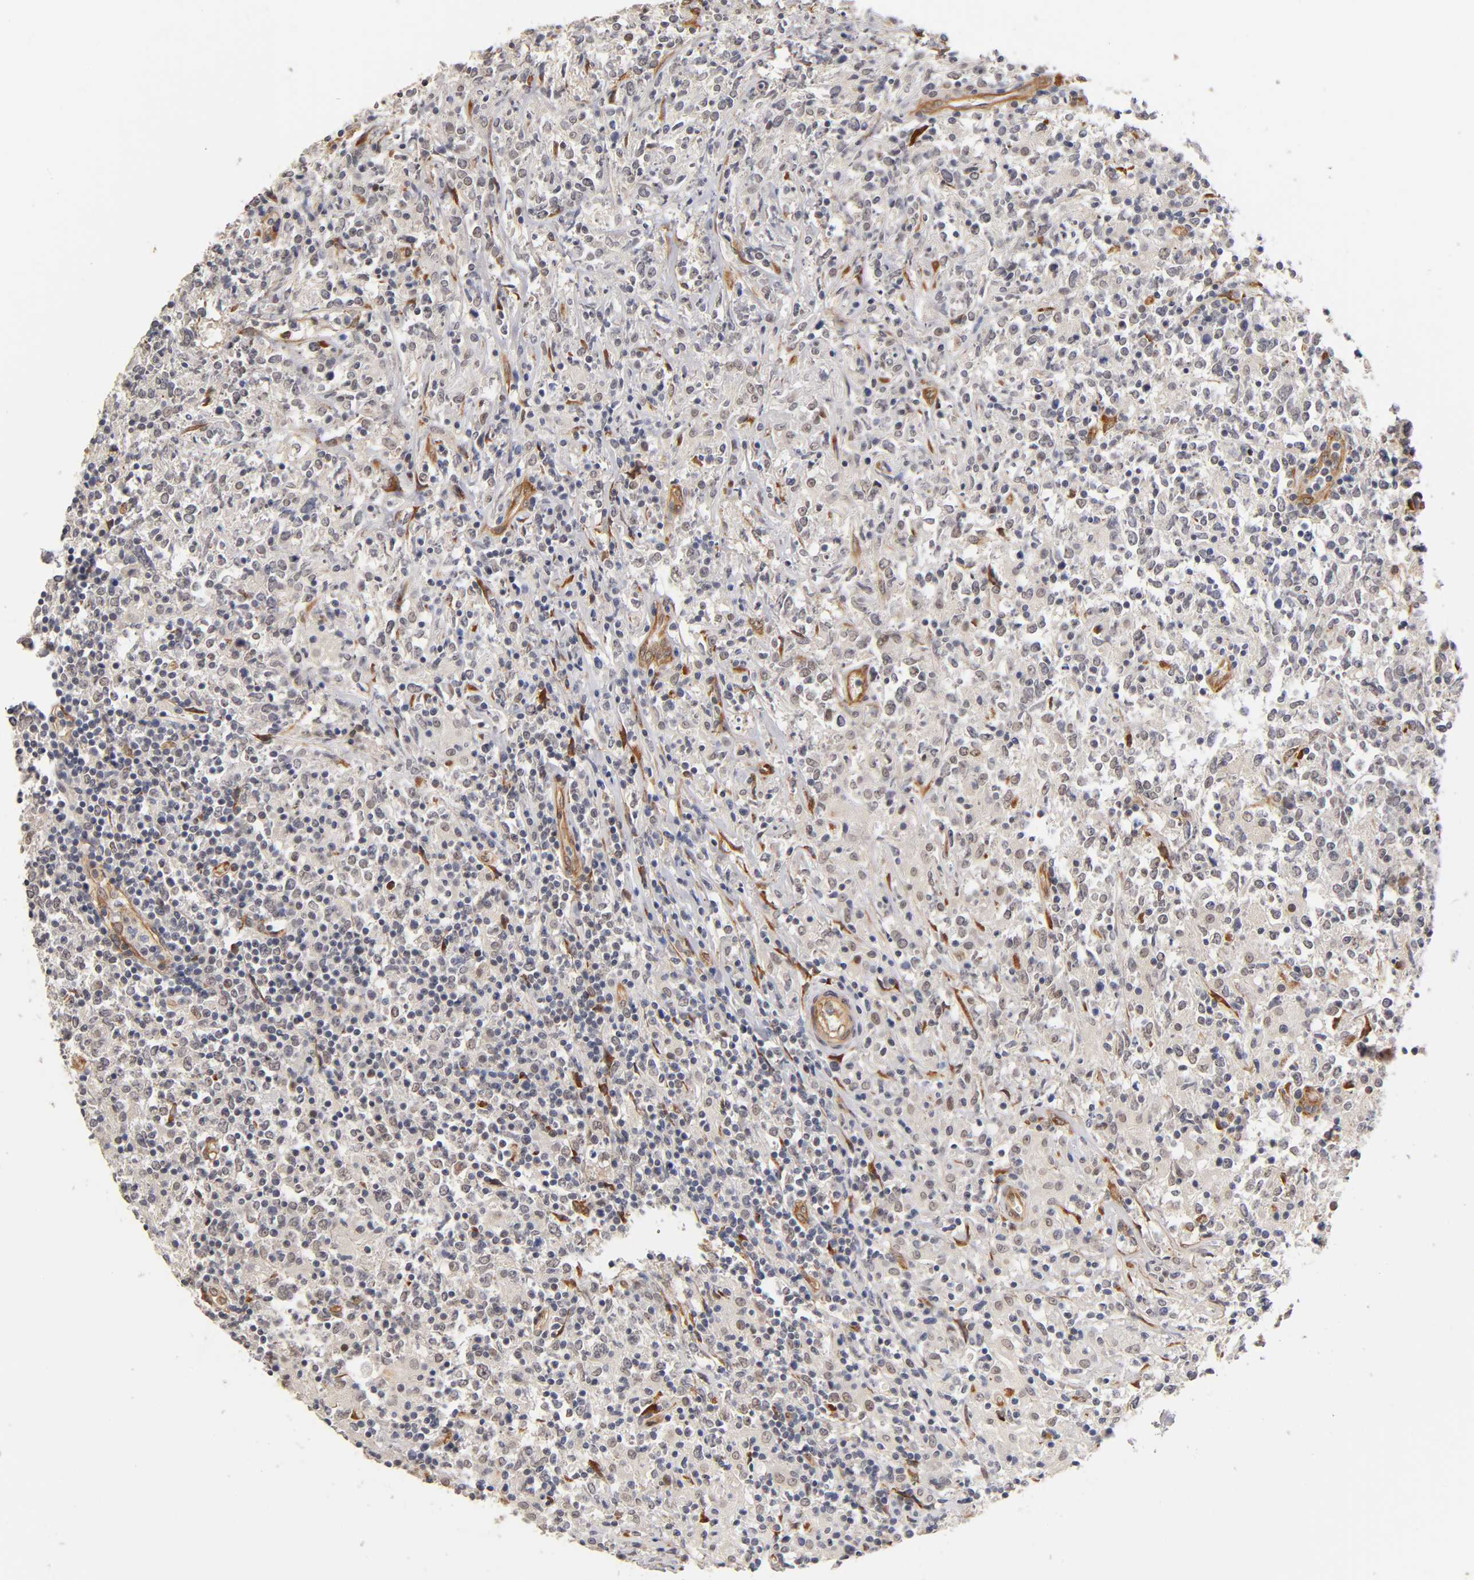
{"staining": {"intensity": "negative", "quantity": "none", "location": "none"}, "tissue": "lymphoma", "cell_type": "Tumor cells", "image_type": "cancer", "snomed": [{"axis": "morphology", "description": "Malignant lymphoma, non-Hodgkin's type, High grade"}, {"axis": "topography", "description": "Lymph node"}], "caption": "The photomicrograph exhibits no significant staining in tumor cells of malignant lymphoma, non-Hodgkin's type (high-grade). Brightfield microscopy of IHC stained with DAB (3,3'-diaminobenzidine) (brown) and hematoxylin (blue), captured at high magnification.", "gene": "LAMB1", "patient": {"sex": "female", "age": 84}}